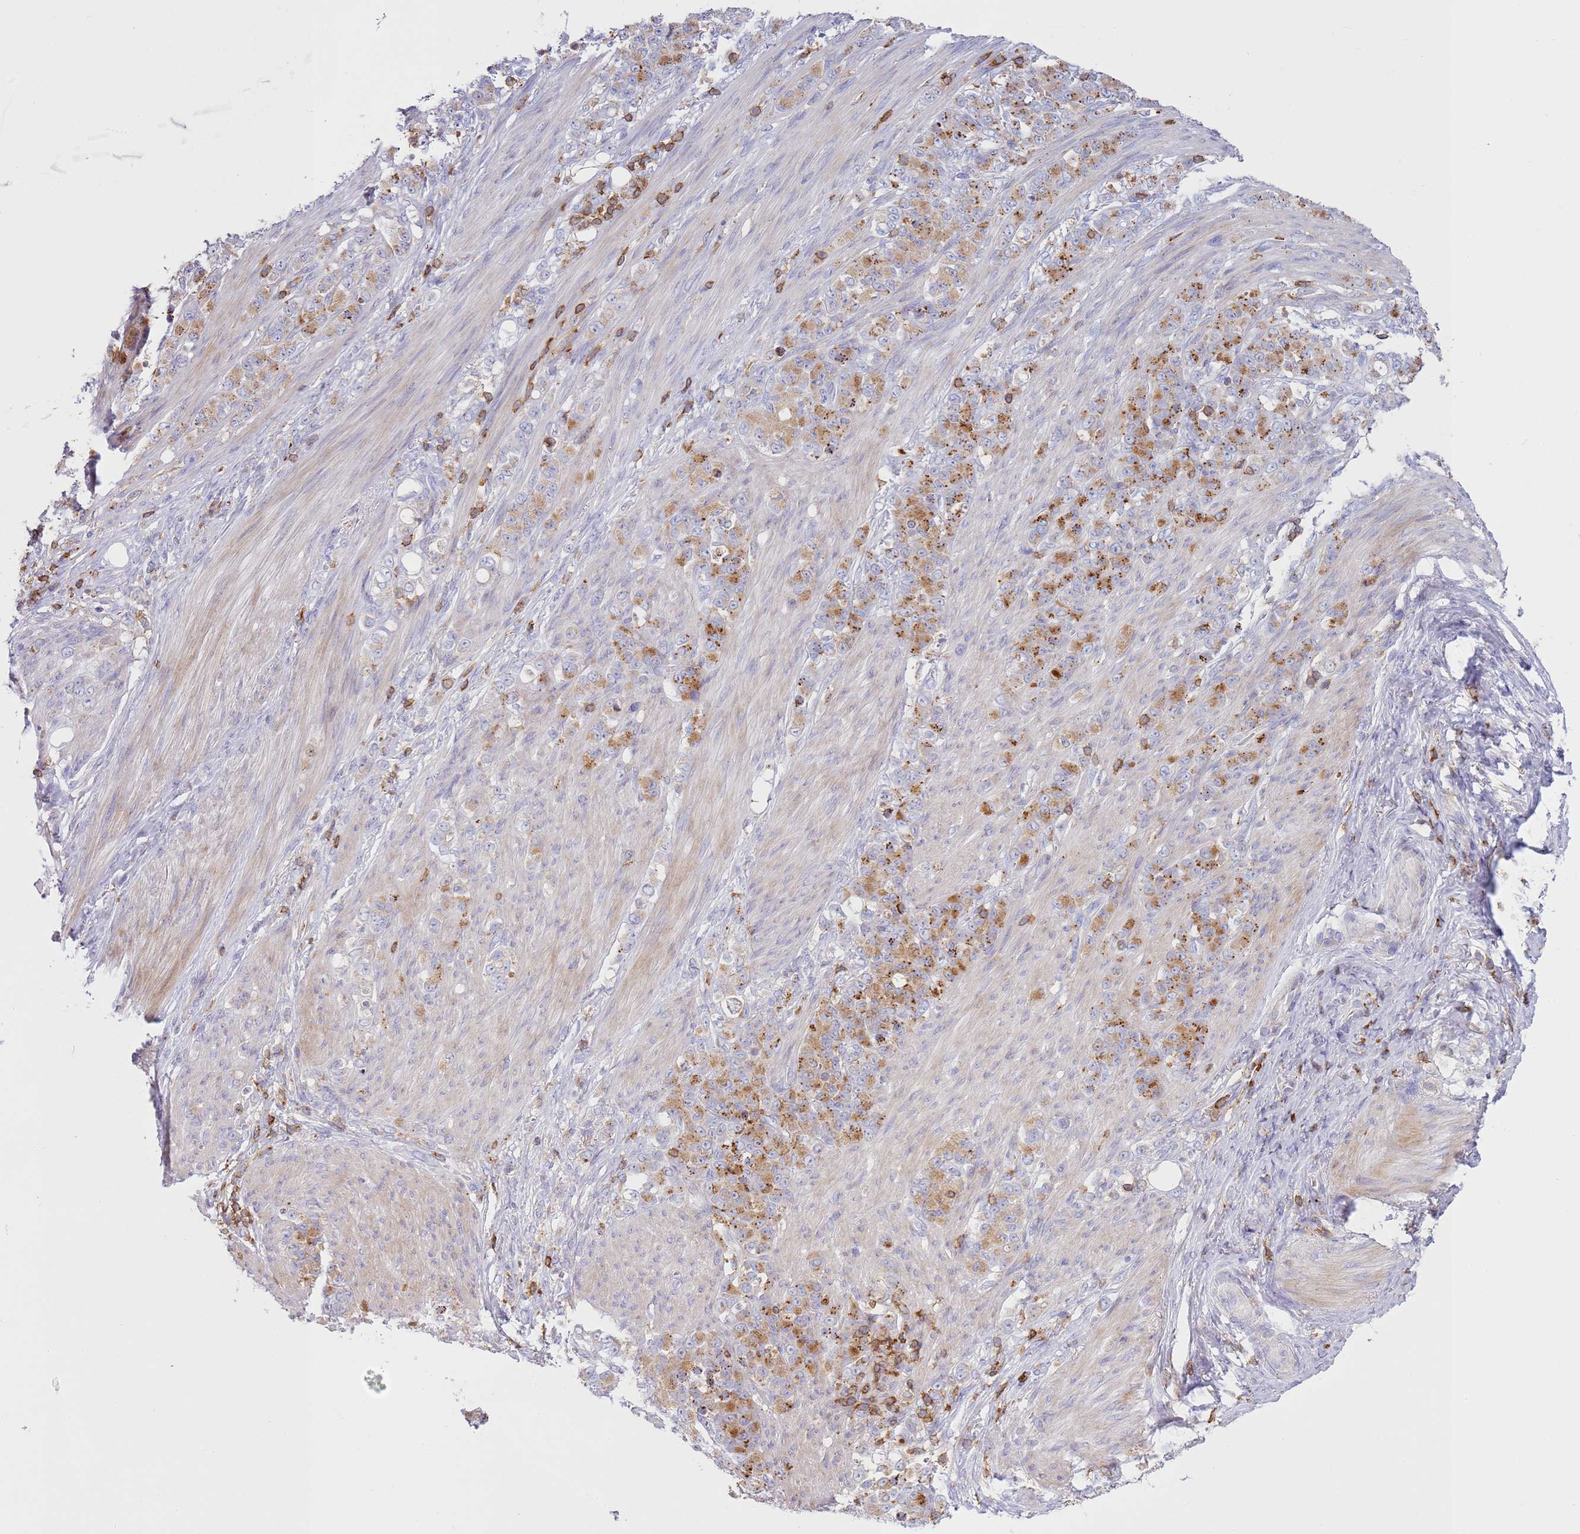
{"staining": {"intensity": "moderate", "quantity": ">75%", "location": "cytoplasmic/membranous"}, "tissue": "stomach cancer", "cell_type": "Tumor cells", "image_type": "cancer", "snomed": [{"axis": "morphology", "description": "Adenocarcinoma, NOS"}, {"axis": "topography", "description": "Stomach"}], "caption": "Brown immunohistochemical staining in stomach adenocarcinoma displays moderate cytoplasmic/membranous positivity in about >75% of tumor cells. The staining was performed using DAB to visualize the protein expression in brown, while the nuclei were stained in blue with hematoxylin (Magnification: 20x).", "gene": "TTPAL", "patient": {"sex": "female", "age": 79}}